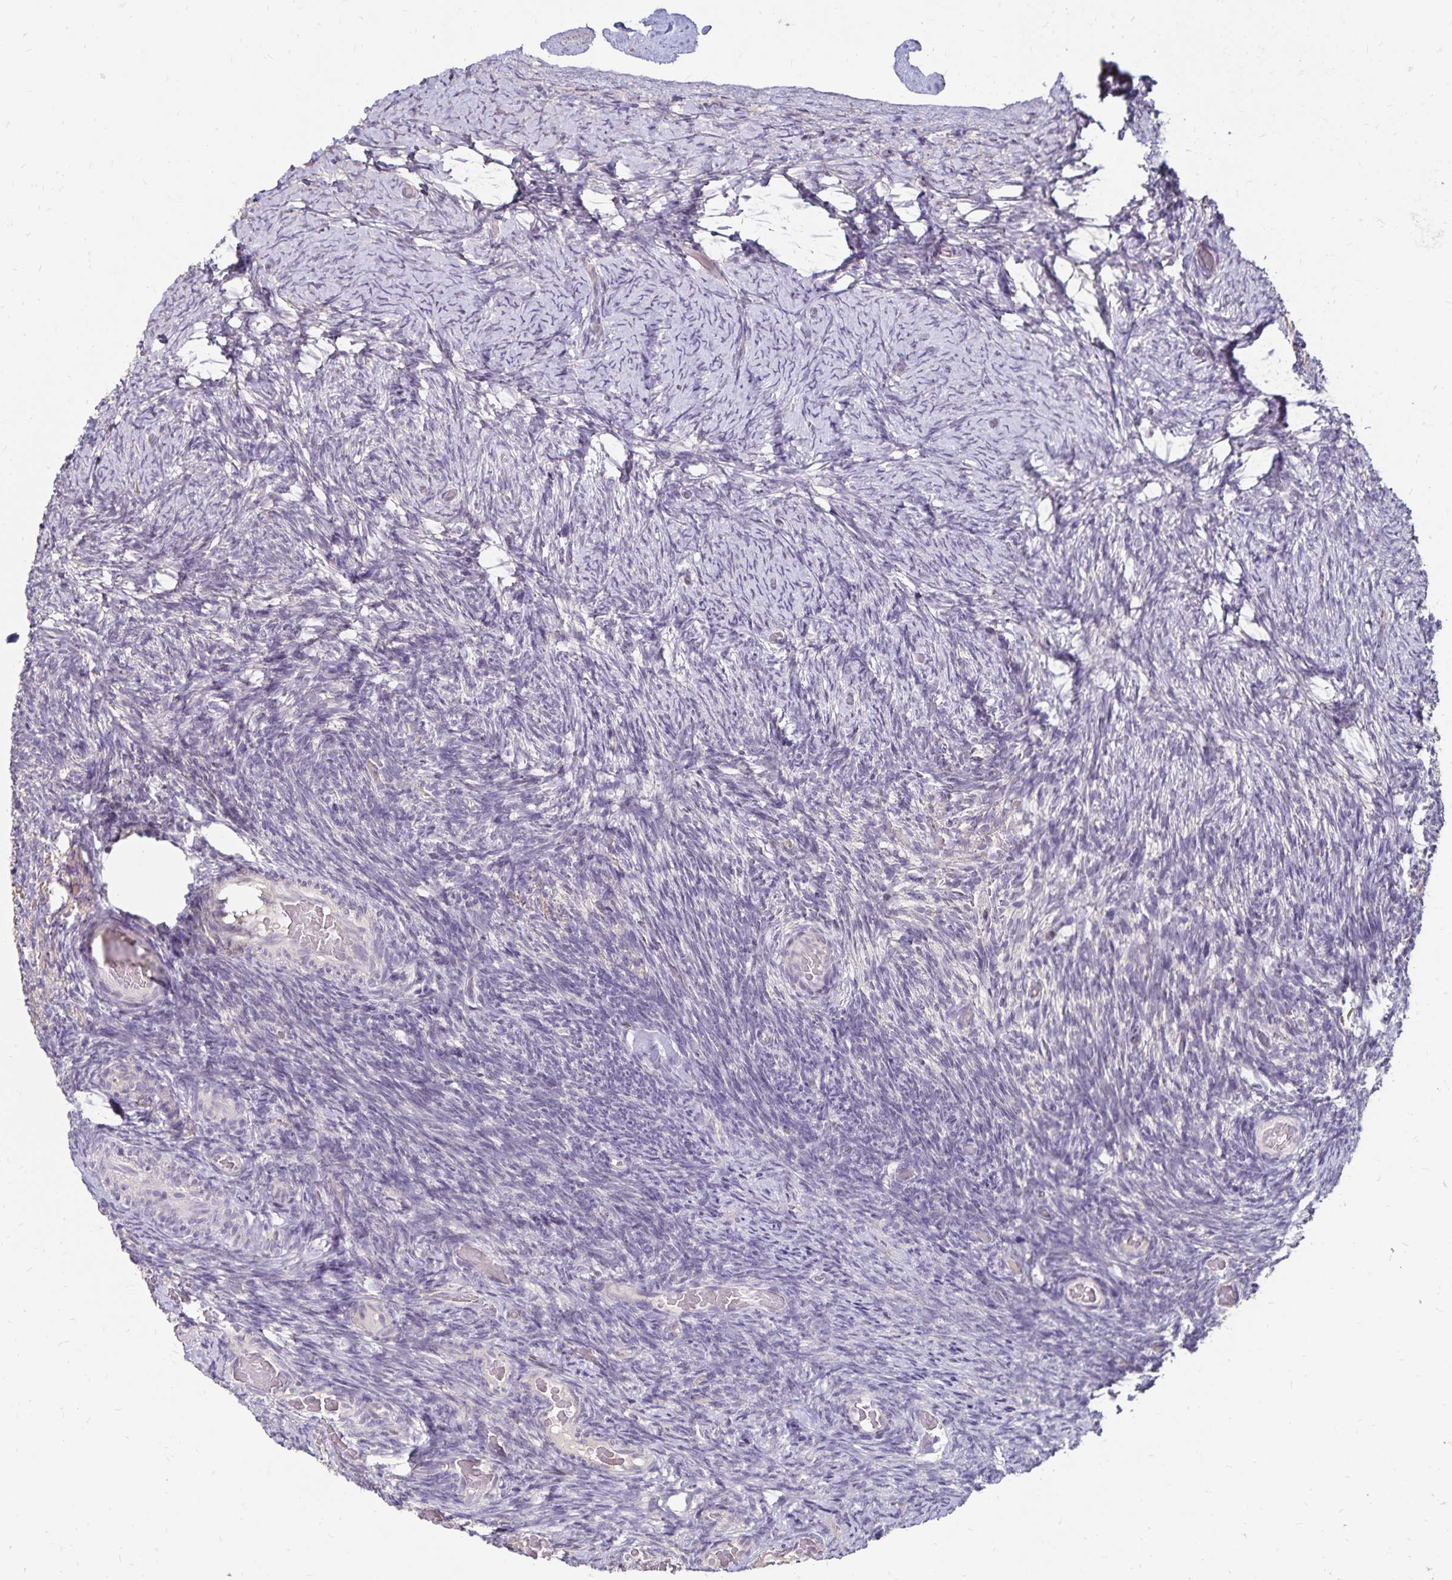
{"staining": {"intensity": "negative", "quantity": "none", "location": "none"}, "tissue": "ovary", "cell_type": "Ovarian stroma cells", "image_type": "normal", "snomed": [{"axis": "morphology", "description": "Normal tissue, NOS"}, {"axis": "topography", "description": "Ovary"}], "caption": "This is an immunohistochemistry histopathology image of benign human ovary. There is no positivity in ovarian stroma cells.", "gene": "EMC10", "patient": {"sex": "female", "age": 34}}